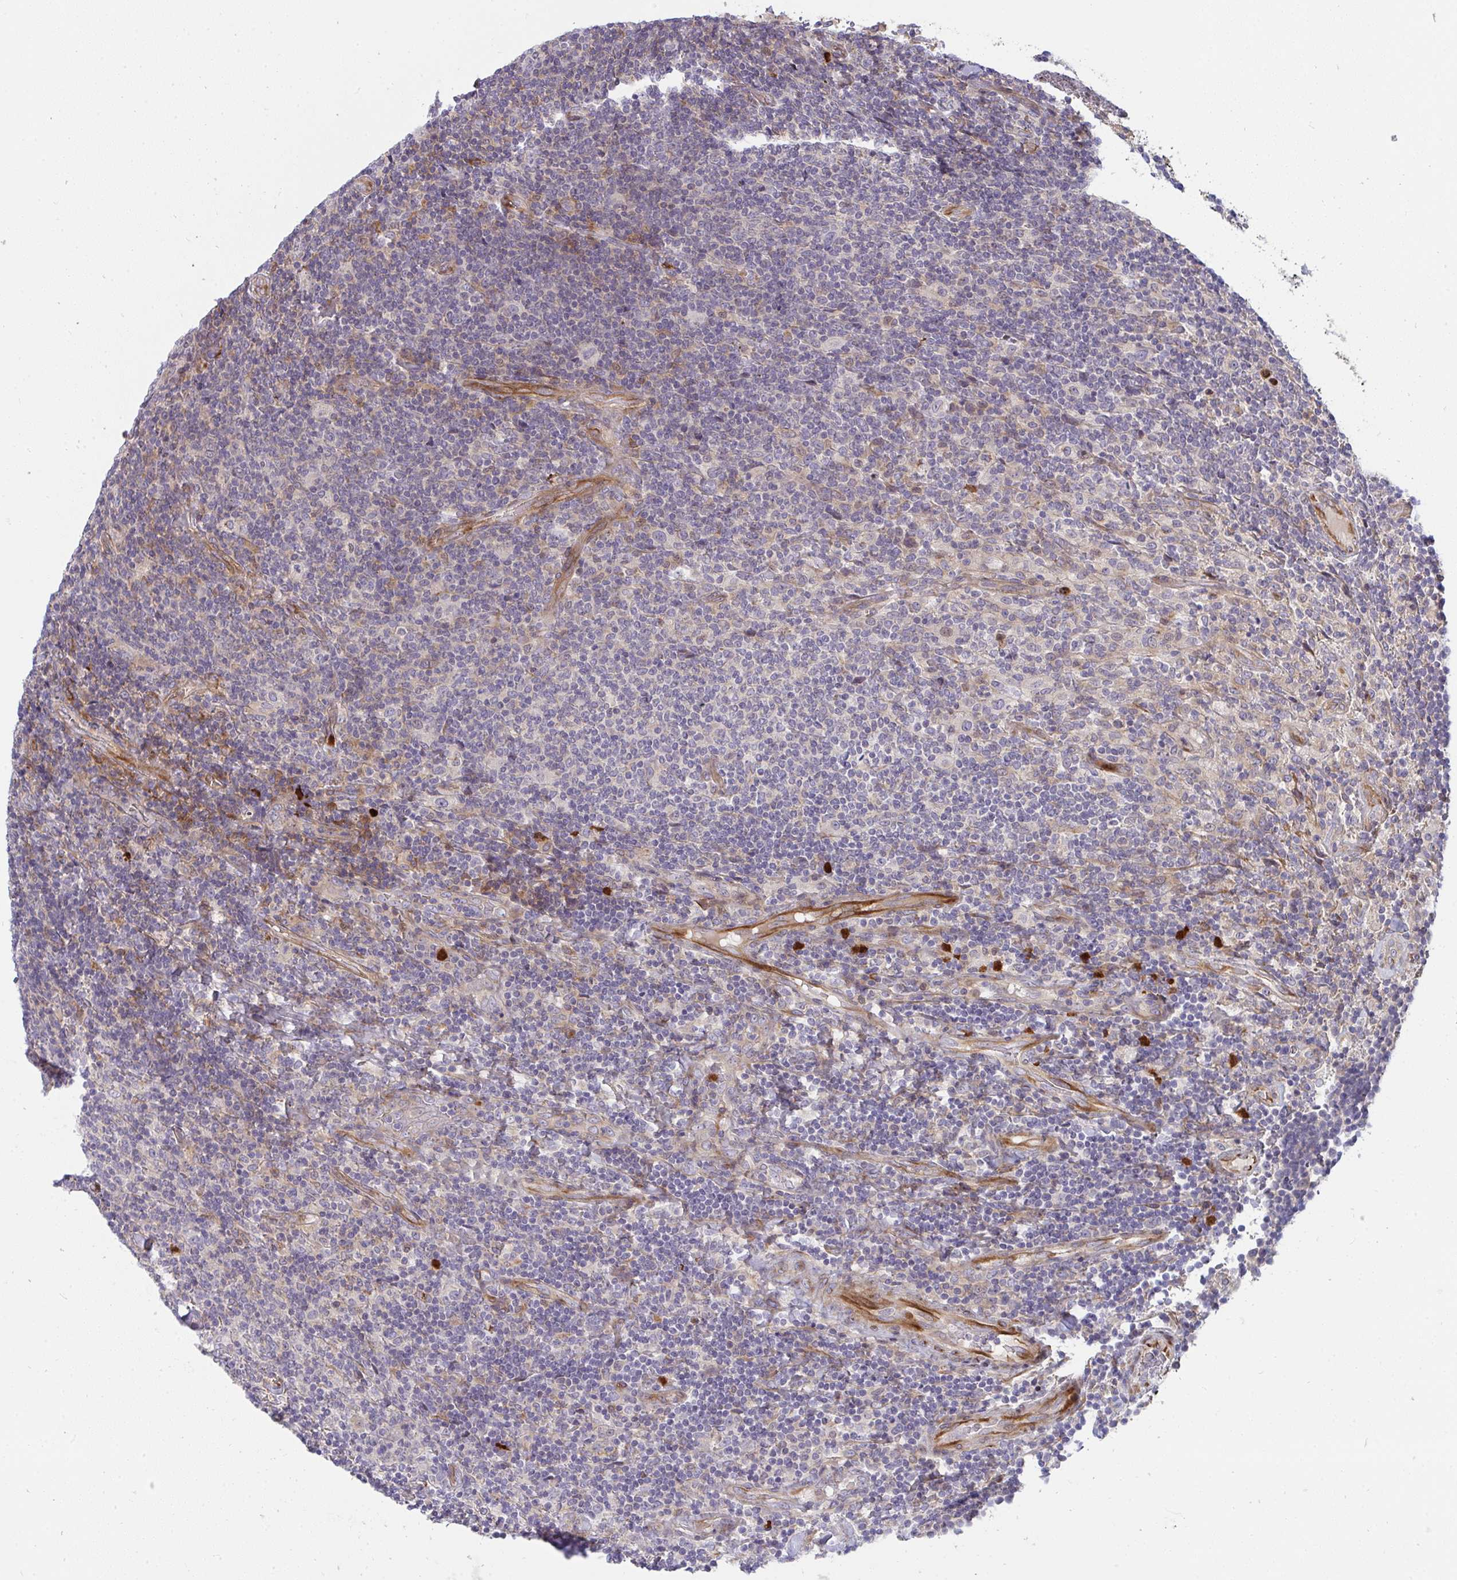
{"staining": {"intensity": "negative", "quantity": "none", "location": "none"}, "tissue": "lymphoma", "cell_type": "Tumor cells", "image_type": "cancer", "snomed": [{"axis": "morphology", "description": "Malignant lymphoma, non-Hodgkin's type, Low grade"}, {"axis": "topography", "description": "Lymph node"}], "caption": "Immunohistochemistry (IHC) of human malignant lymphoma, non-Hodgkin's type (low-grade) reveals no staining in tumor cells. (Immunohistochemistry (IHC), brightfield microscopy, high magnification).", "gene": "CSF3R", "patient": {"sex": "male", "age": 52}}